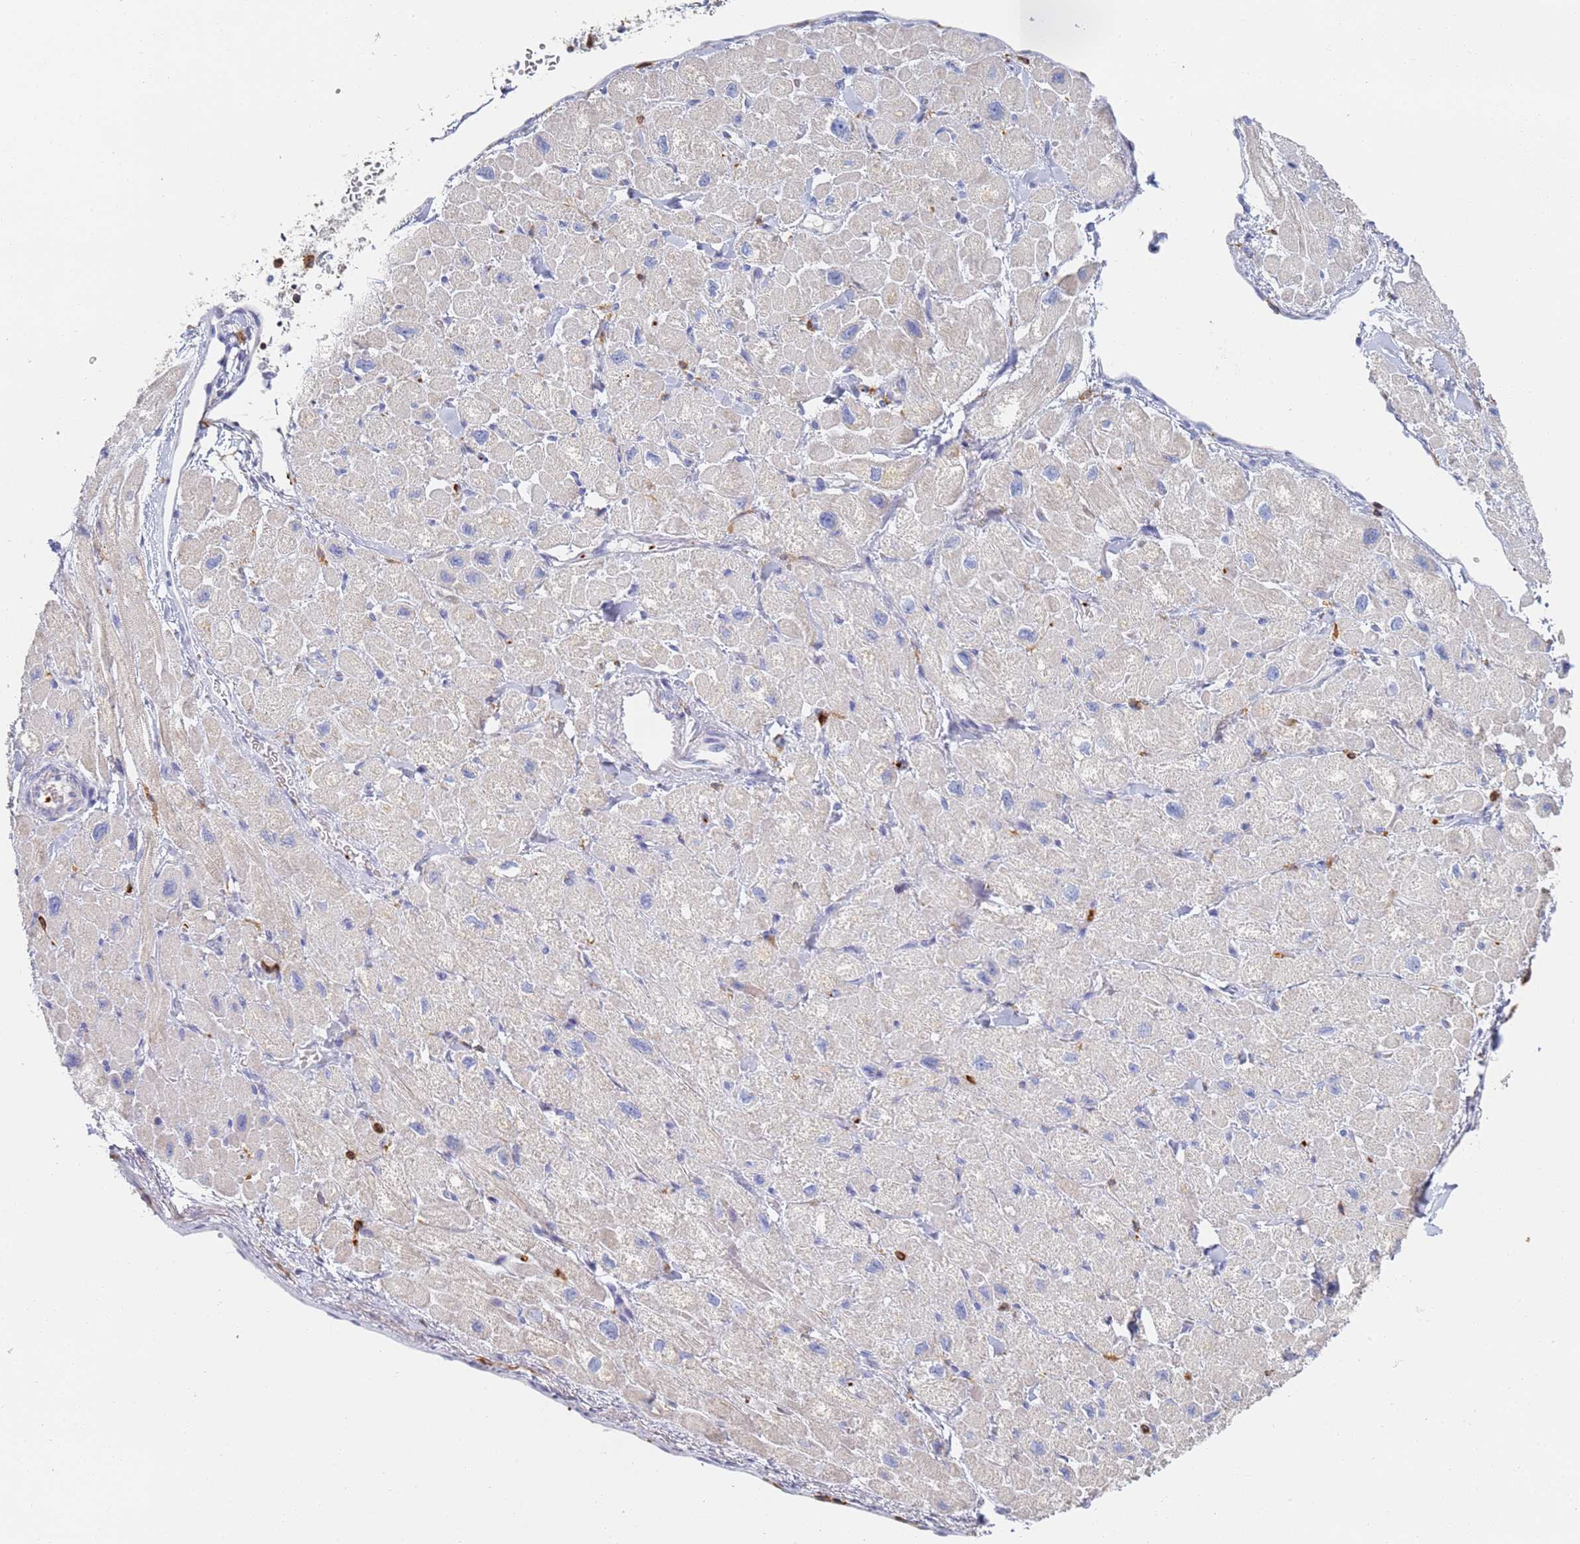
{"staining": {"intensity": "negative", "quantity": "none", "location": "none"}, "tissue": "heart muscle", "cell_type": "Cardiomyocytes", "image_type": "normal", "snomed": [{"axis": "morphology", "description": "Normal tissue, NOS"}, {"axis": "topography", "description": "Heart"}], "caption": "This is a histopathology image of immunohistochemistry staining of unremarkable heart muscle, which shows no positivity in cardiomyocytes.", "gene": "BIN2", "patient": {"sex": "male", "age": 65}}